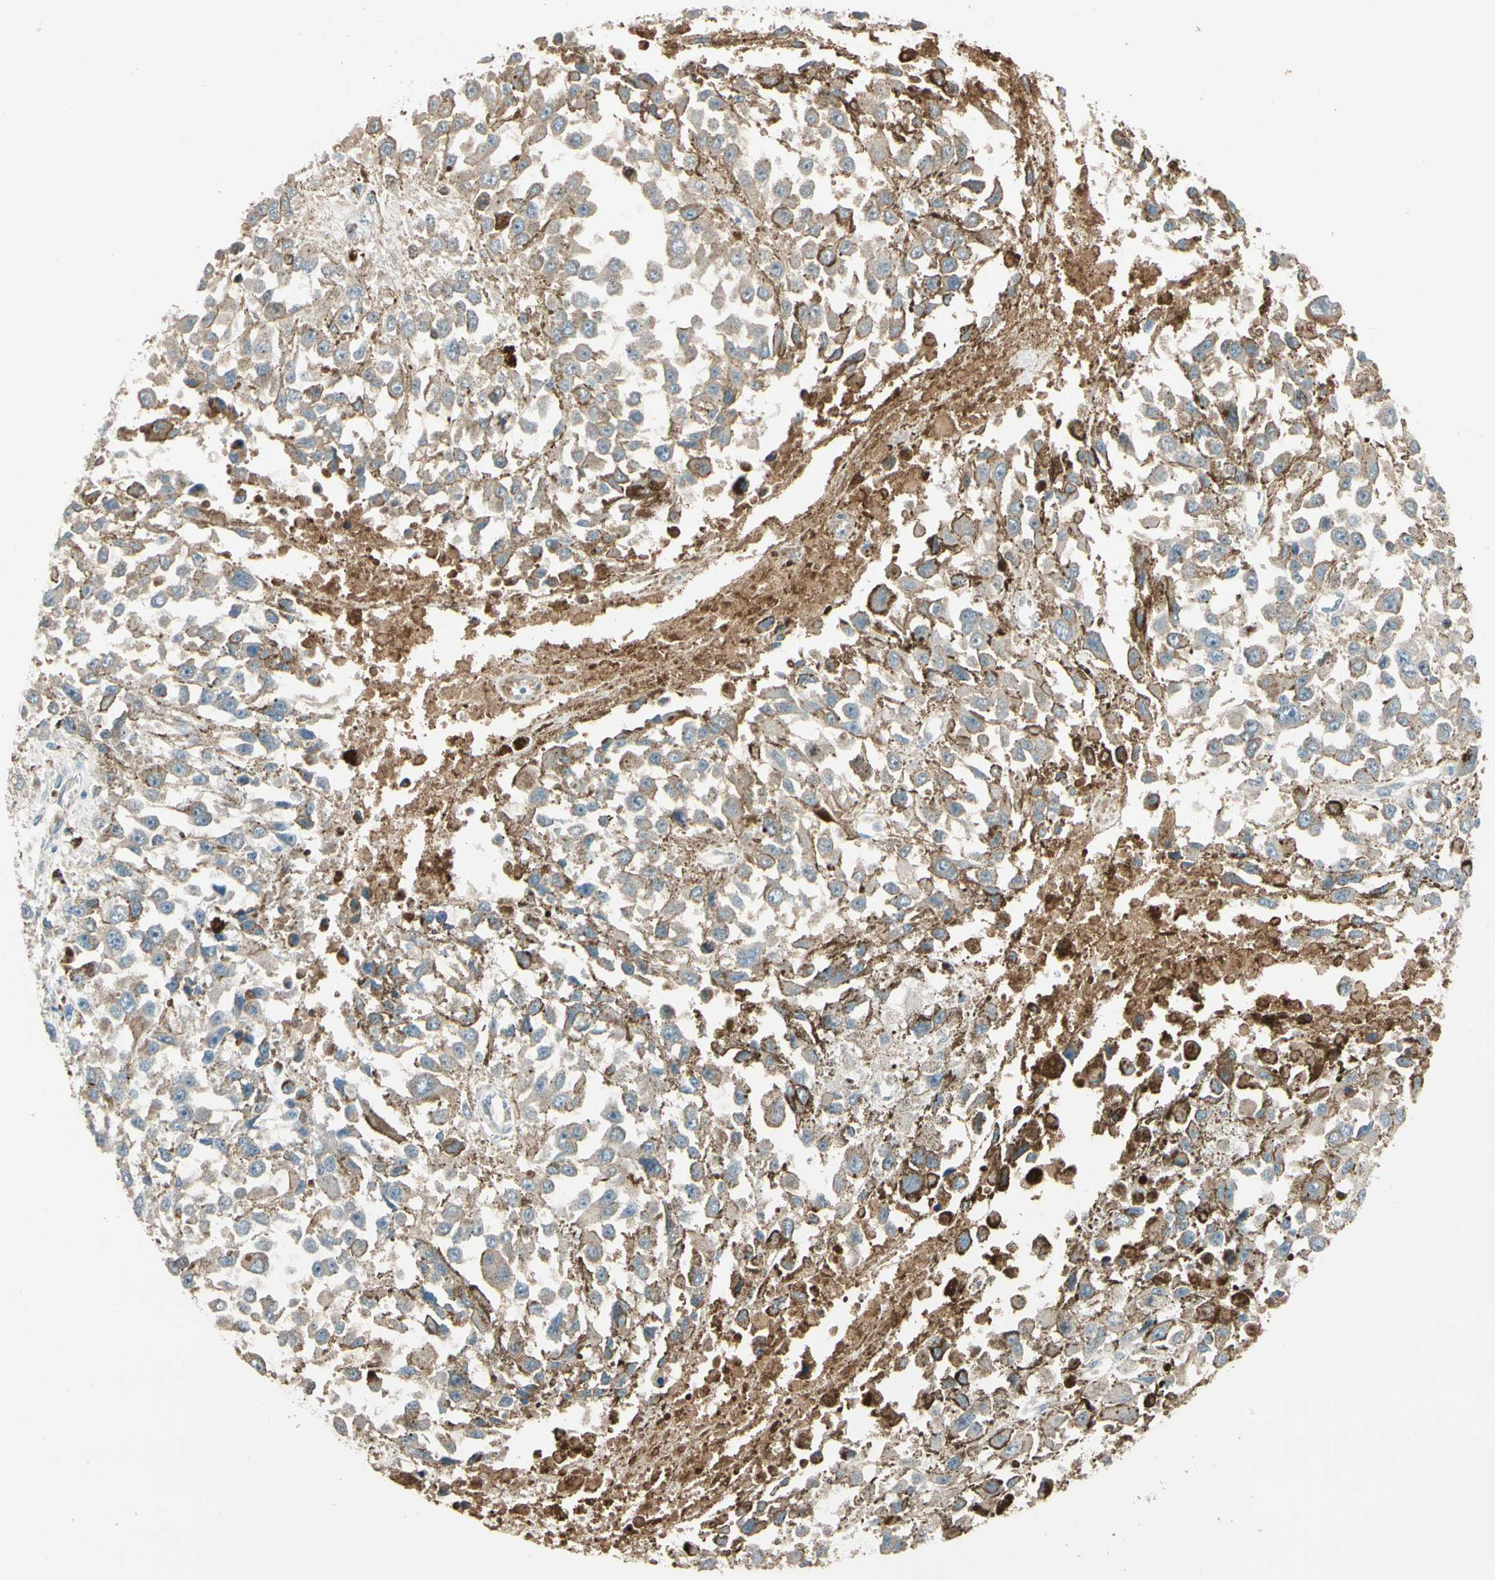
{"staining": {"intensity": "weak", "quantity": "25%-75%", "location": "cytoplasmic/membranous"}, "tissue": "melanoma", "cell_type": "Tumor cells", "image_type": "cancer", "snomed": [{"axis": "morphology", "description": "Malignant melanoma, Metastatic site"}, {"axis": "topography", "description": "Lymph node"}], "caption": "Tumor cells reveal low levels of weak cytoplasmic/membranous positivity in about 25%-75% of cells in melanoma. (IHC, brightfield microscopy, high magnification).", "gene": "STX11", "patient": {"sex": "male", "age": 59}}